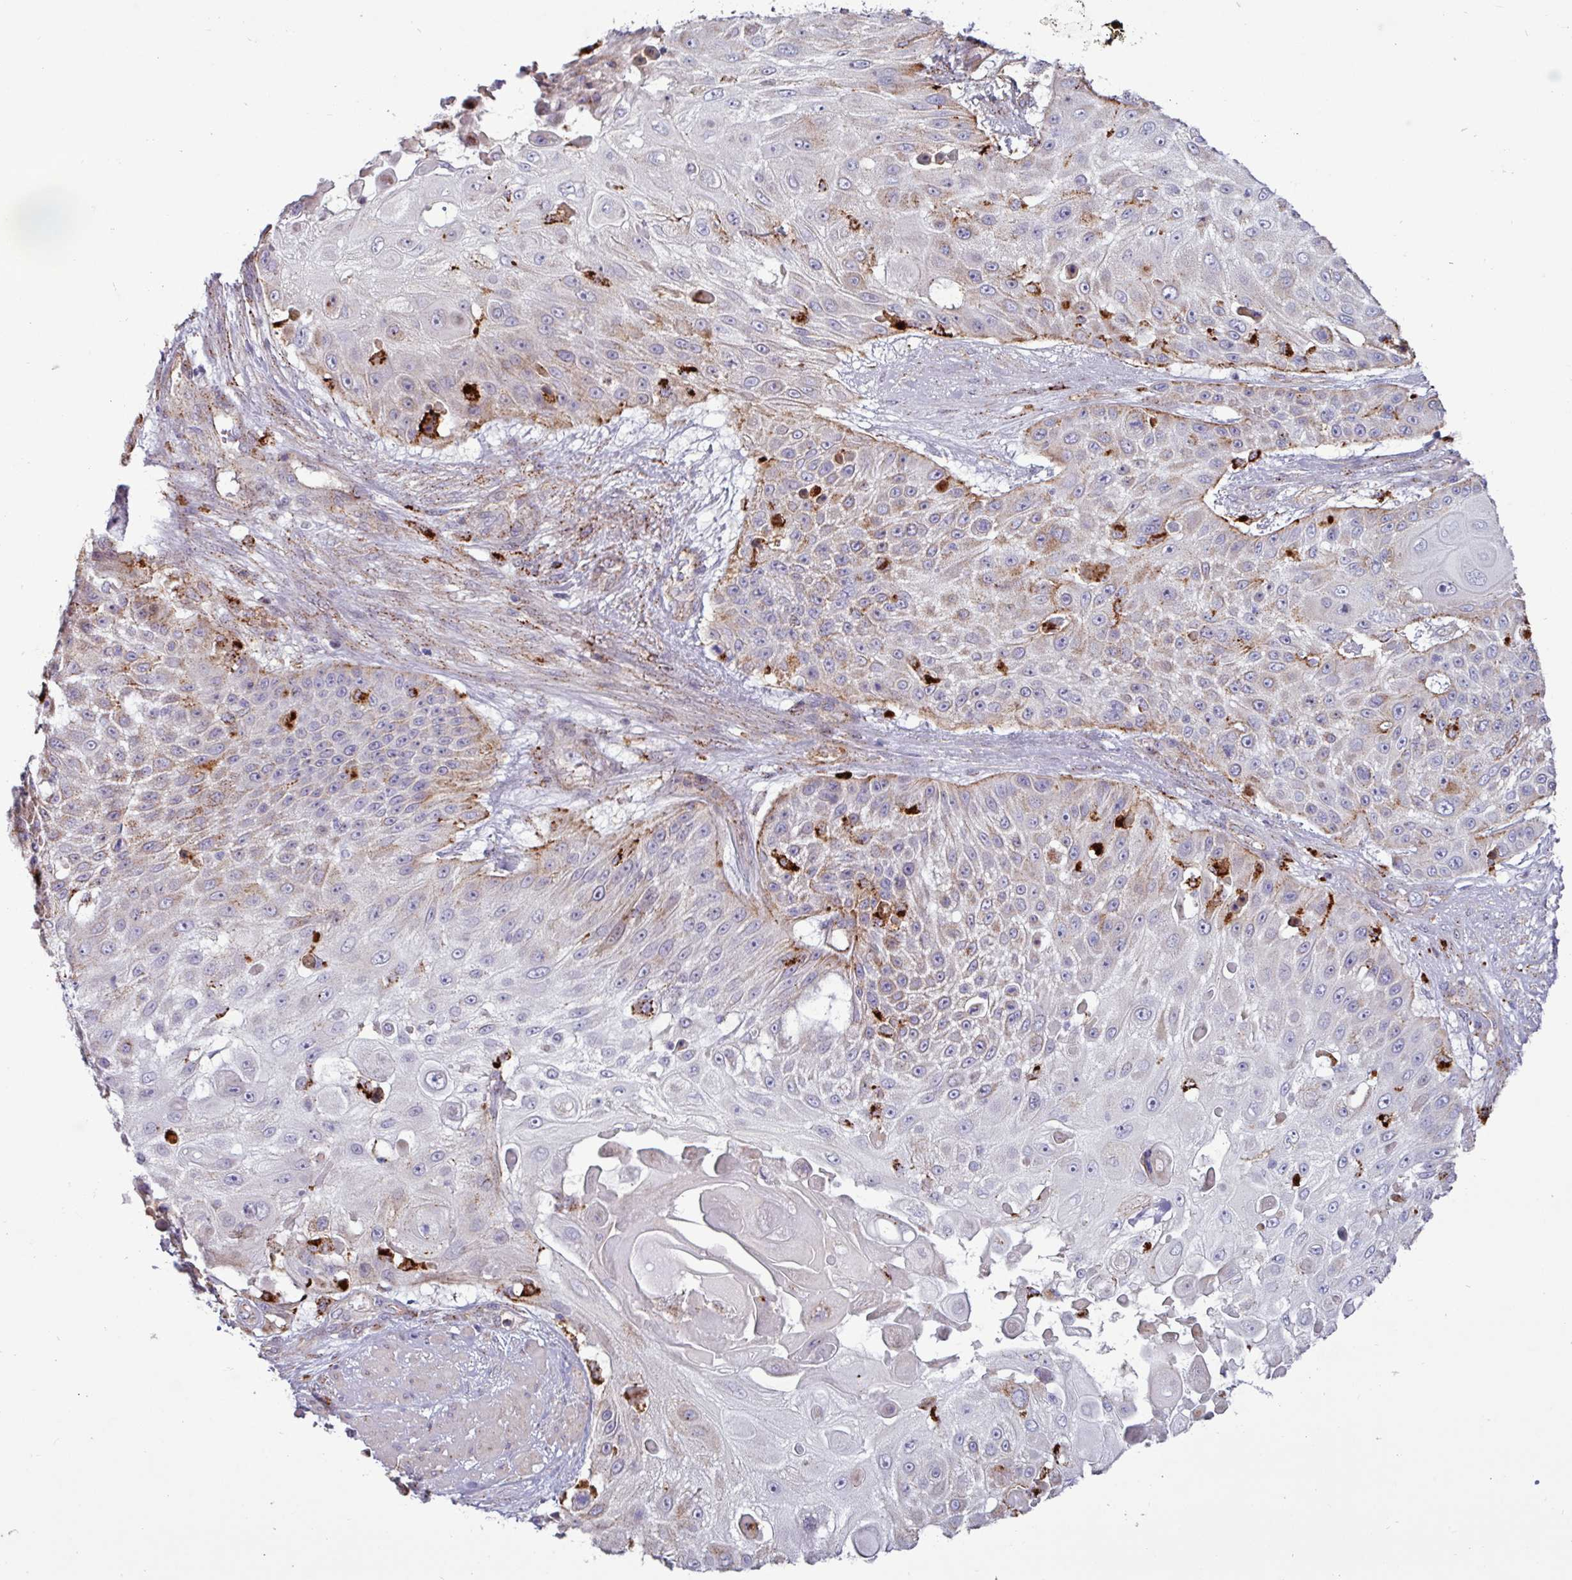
{"staining": {"intensity": "weak", "quantity": "25%-75%", "location": "cytoplasmic/membranous"}, "tissue": "skin cancer", "cell_type": "Tumor cells", "image_type": "cancer", "snomed": [{"axis": "morphology", "description": "Squamous cell carcinoma, NOS"}, {"axis": "topography", "description": "Skin"}], "caption": "Immunohistochemistry image of human skin cancer stained for a protein (brown), which displays low levels of weak cytoplasmic/membranous positivity in about 25%-75% of tumor cells.", "gene": "AMIGO2", "patient": {"sex": "female", "age": 86}}